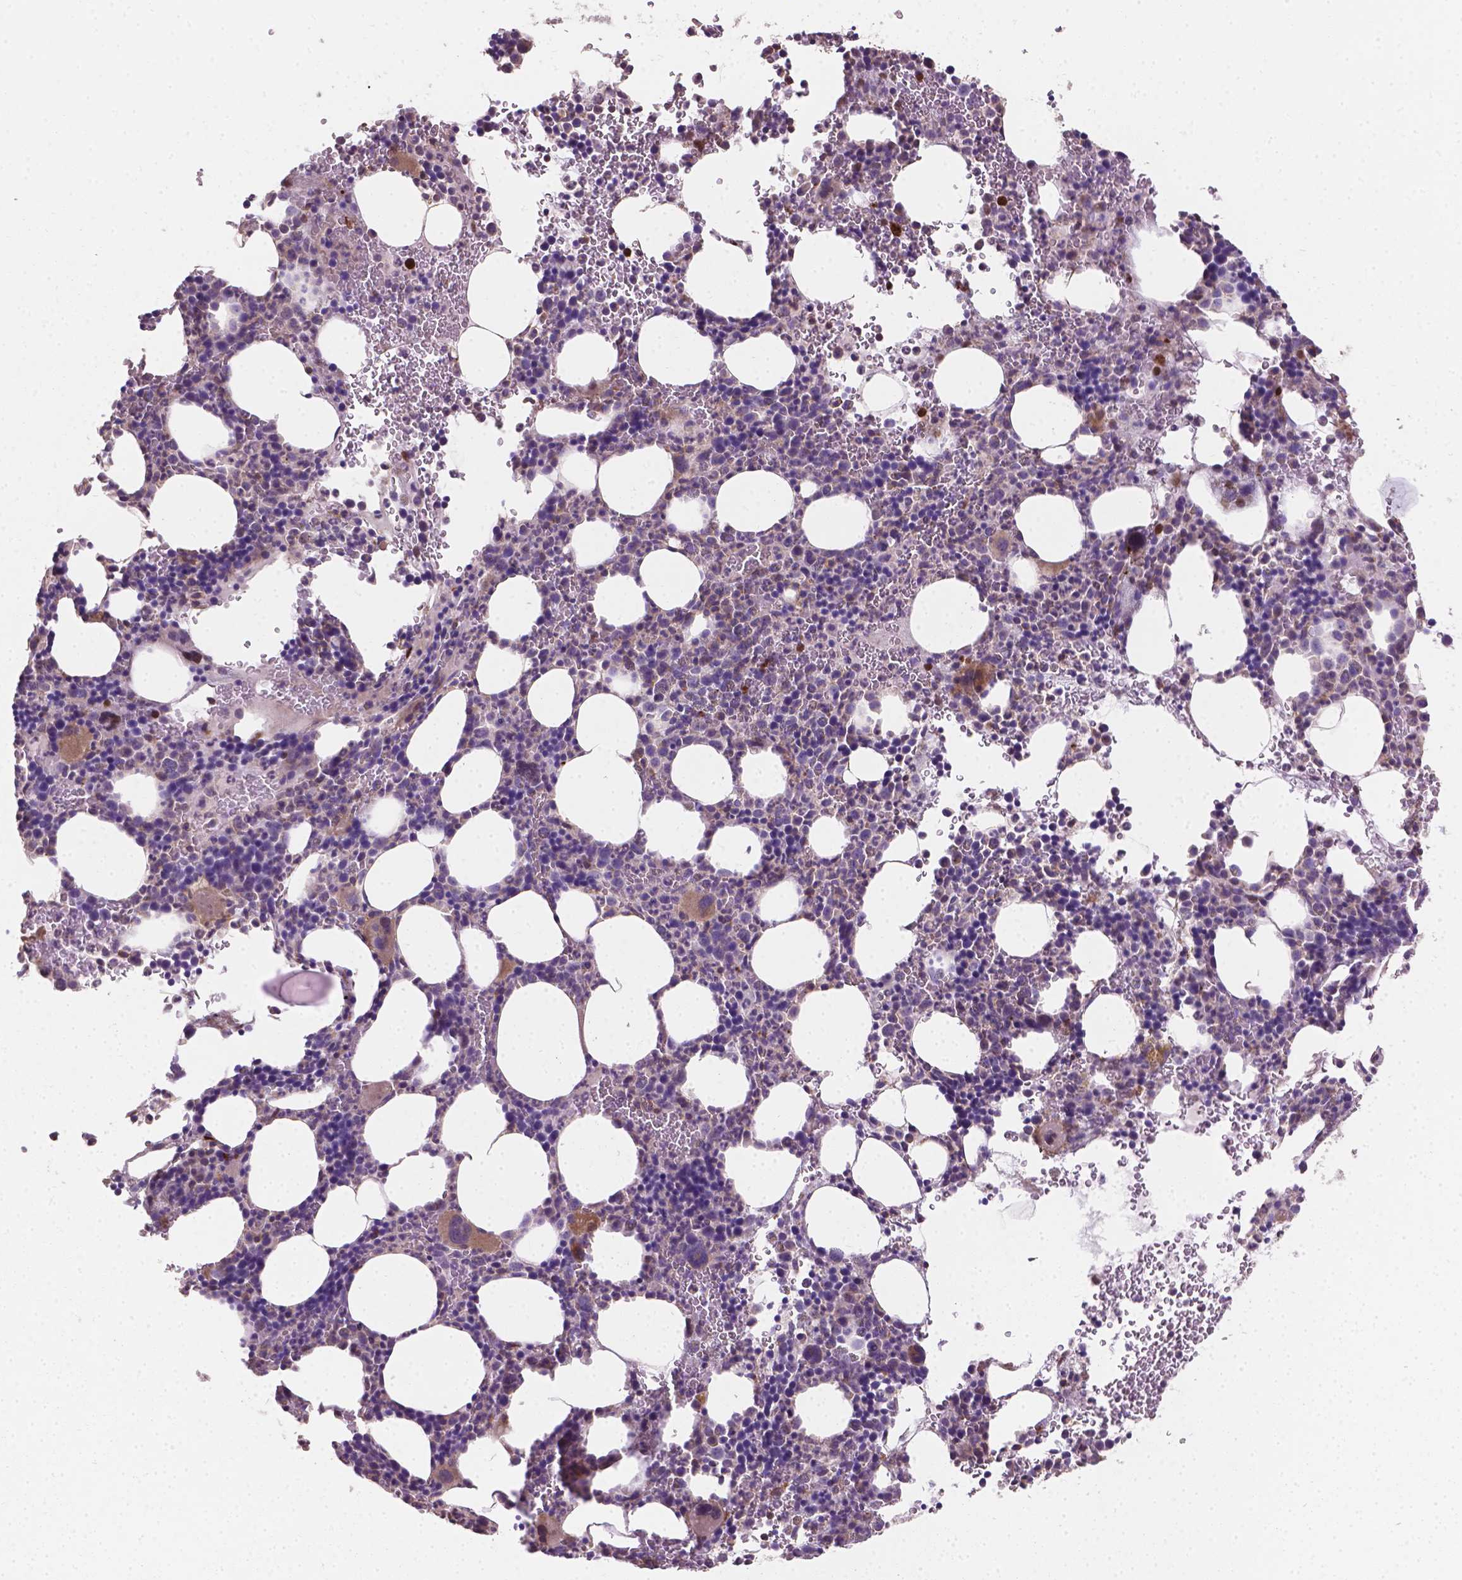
{"staining": {"intensity": "weak", "quantity": "<25%", "location": "cytoplasmic/membranous"}, "tissue": "bone marrow", "cell_type": "Hematopoietic cells", "image_type": "normal", "snomed": [{"axis": "morphology", "description": "Normal tissue, NOS"}, {"axis": "topography", "description": "Bone marrow"}], "caption": "This is an IHC image of unremarkable human bone marrow. There is no staining in hematopoietic cells.", "gene": "TCAF1", "patient": {"sex": "male", "age": 63}}